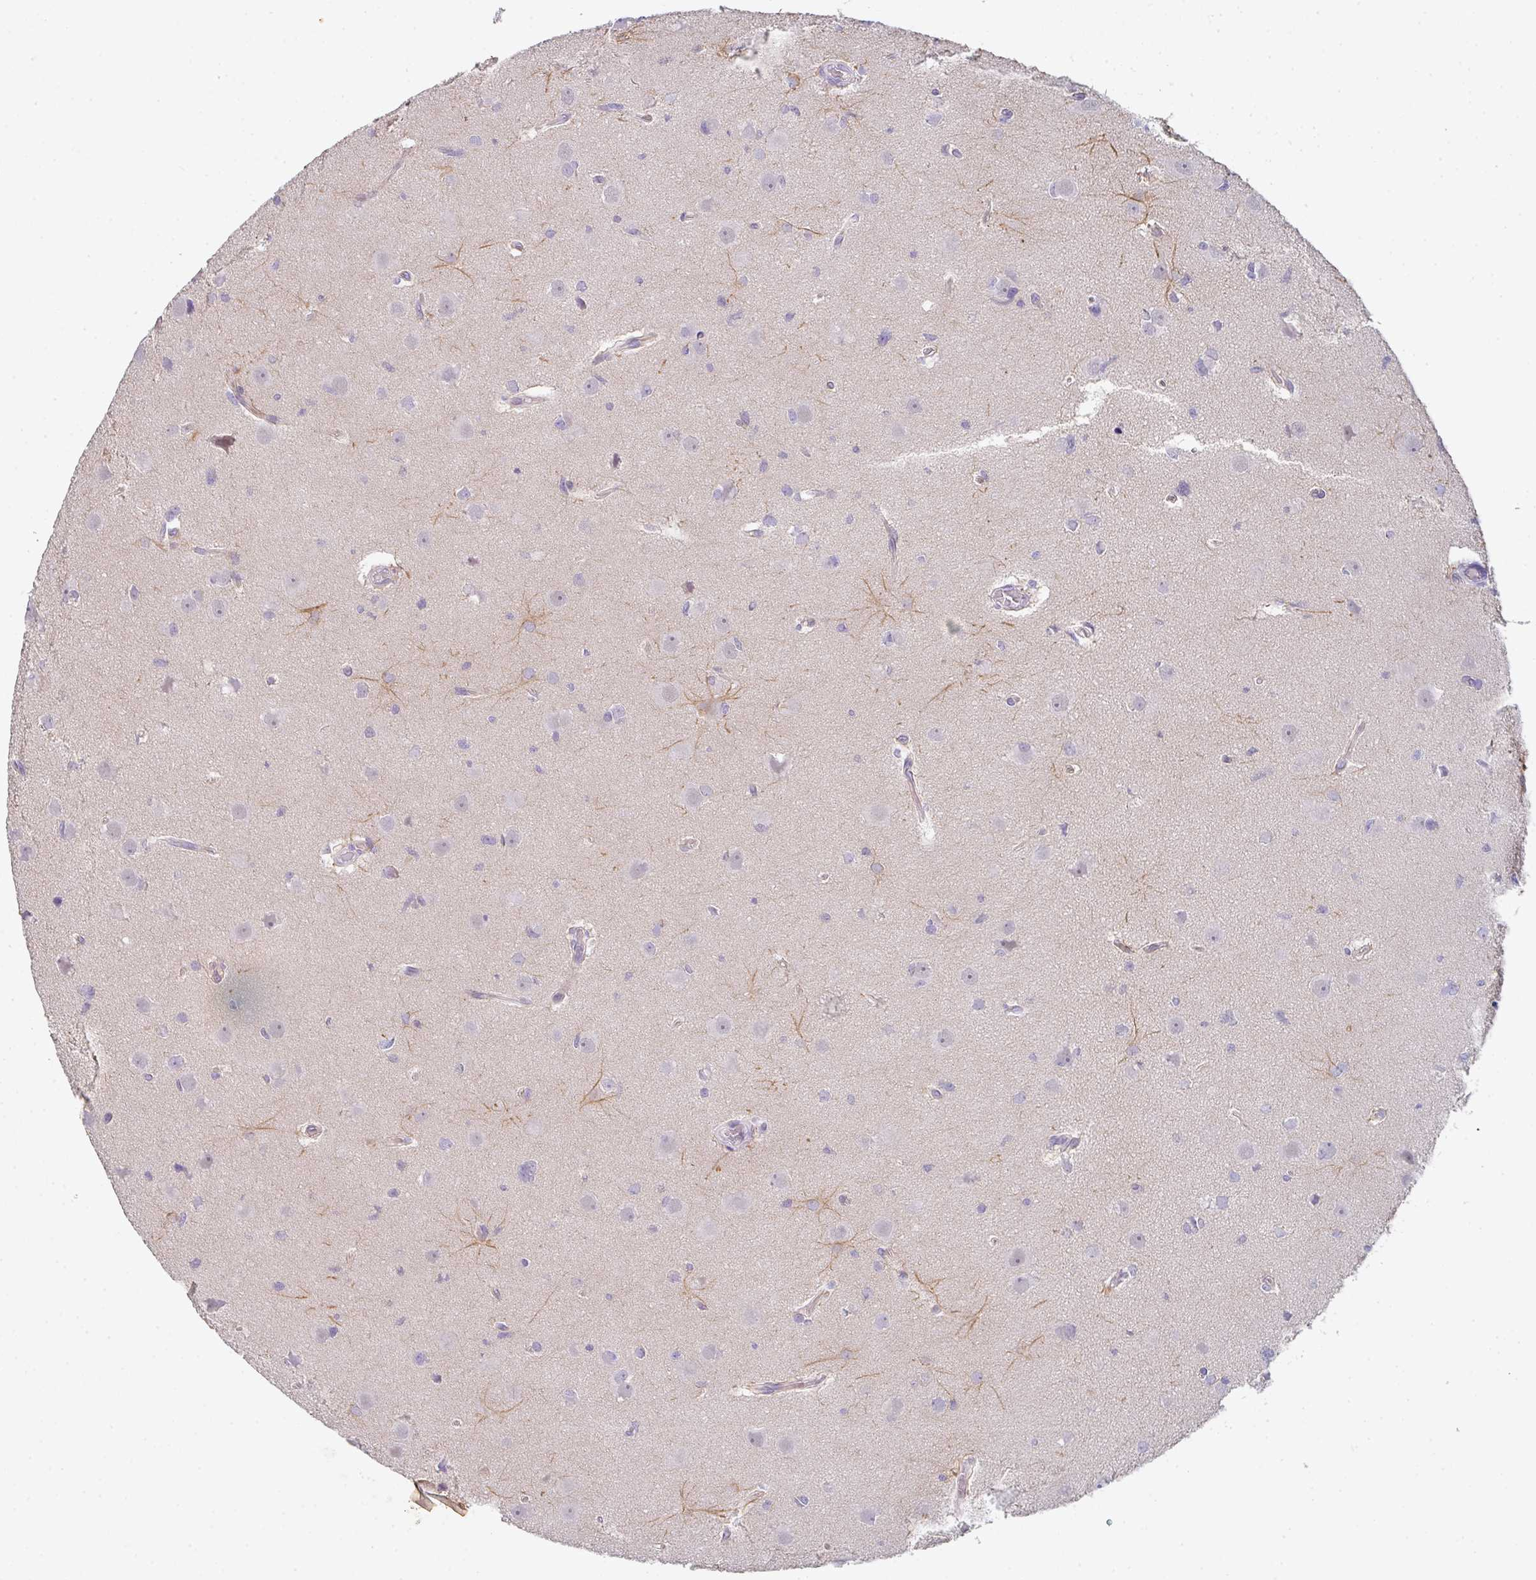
{"staining": {"intensity": "negative", "quantity": "none", "location": "none"}, "tissue": "glioma", "cell_type": "Tumor cells", "image_type": "cancer", "snomed": [{"axis": "morphology", "description": "Glioma, malignant, High grade"}, {"axis": "topography", "description": "Brain"}], "caption": "IHC of malignant high-grade glioma displays no positivity in tumor cells.", "gene": "TNFRSF10A", "patient": {"sex": "male", "age": 23}}